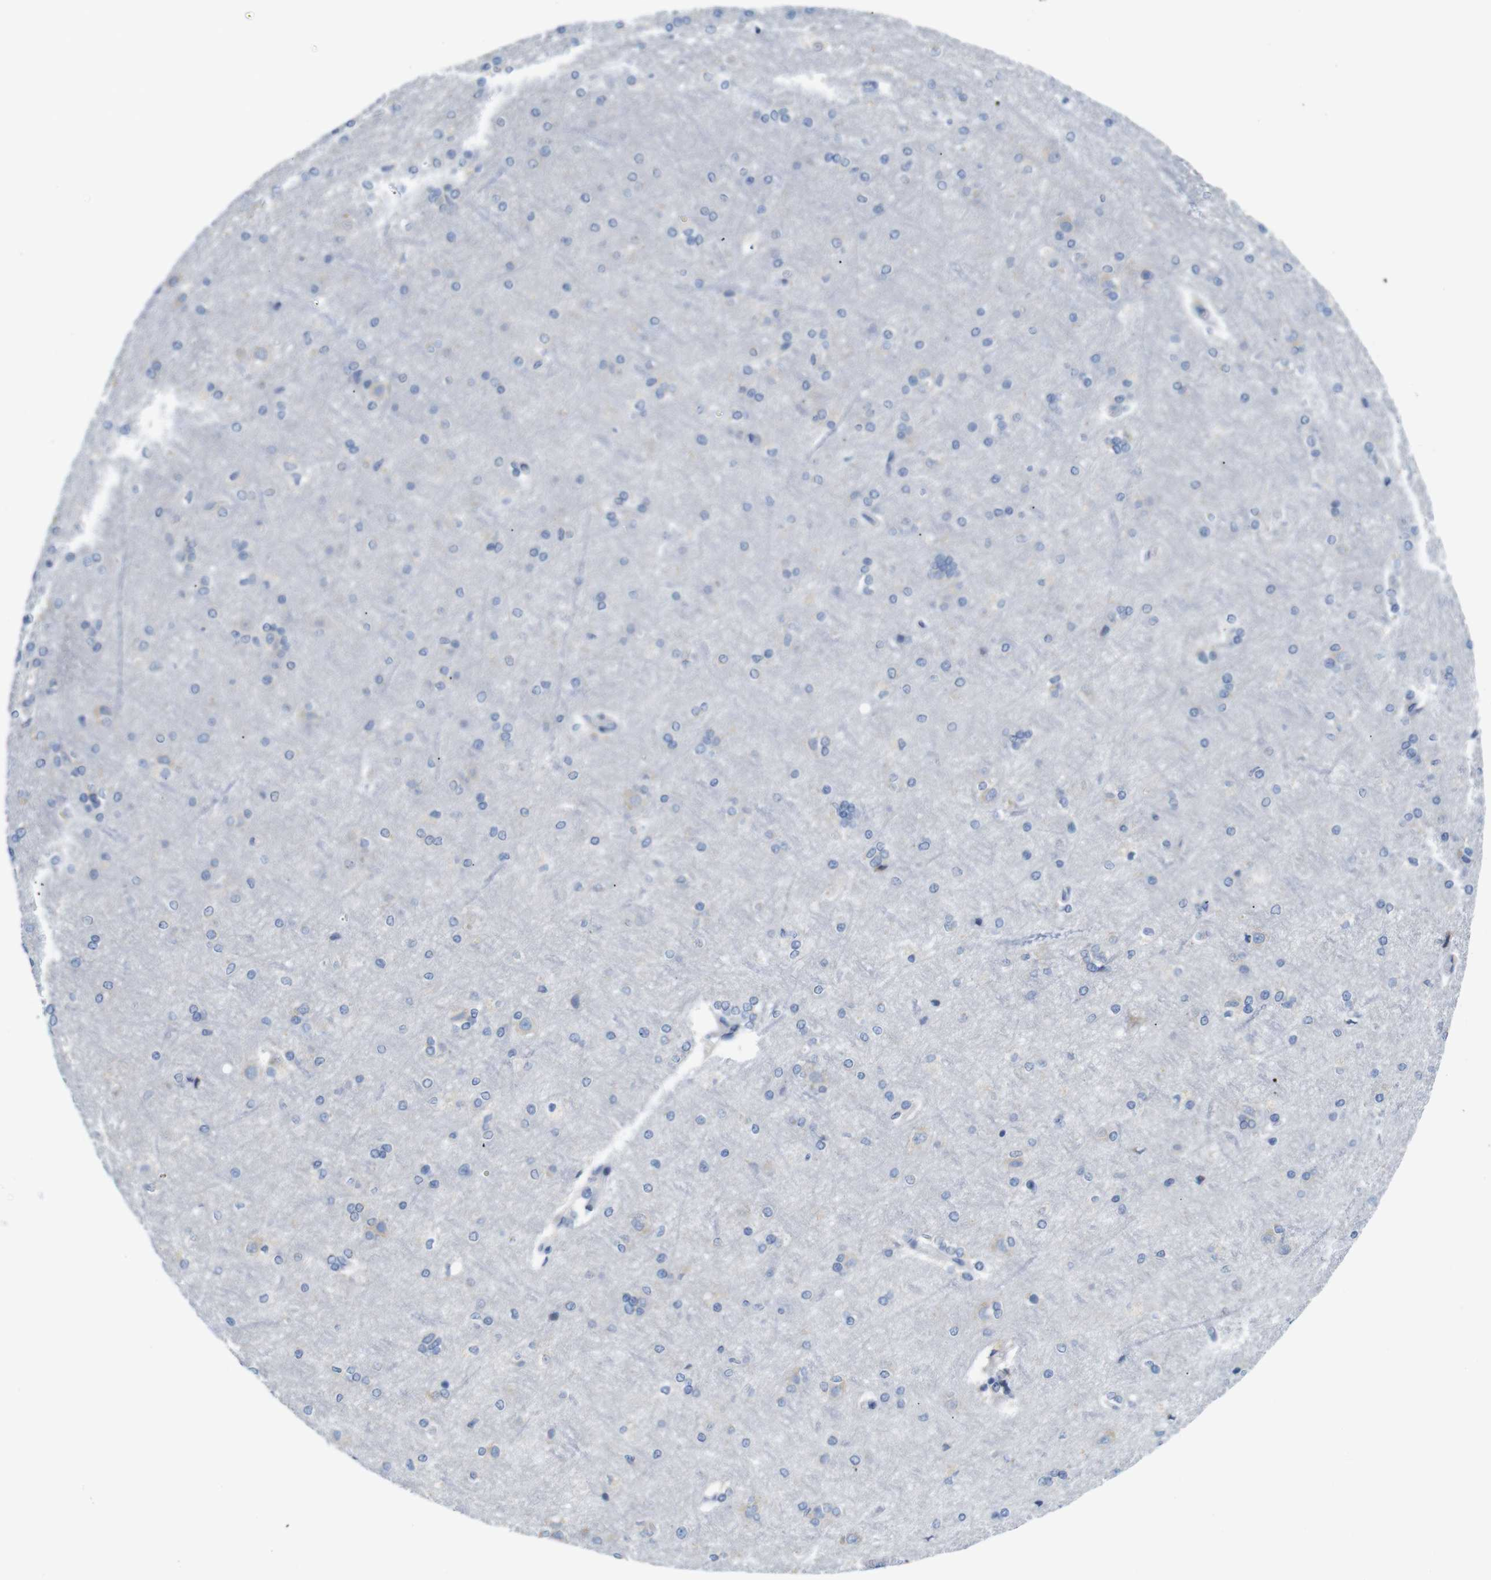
{"staining": {"intensity": "negative", "quantity": "none", "location": "none"}, "tissue": "cerebral cortex", "cell_type": "Endothelial cells", "image_type": "normal", "snomed": [{"axis": "morphology", "description": "Normal tissue, NOS"}, {"axis": "topography", "description": "Cerebral cortex"}], "caption": "High magnification brightfield microscopy of unremarkable cerebral cortex stained with DAB (3,3'-diaminobenzidine) (brown) and counterstained with hematoxylin (blue): endothelial cells show no significant positivity. Nuclei are stained in blue.", "gene": "NEBL", "patient": {"sex": "female", "age": 54}}